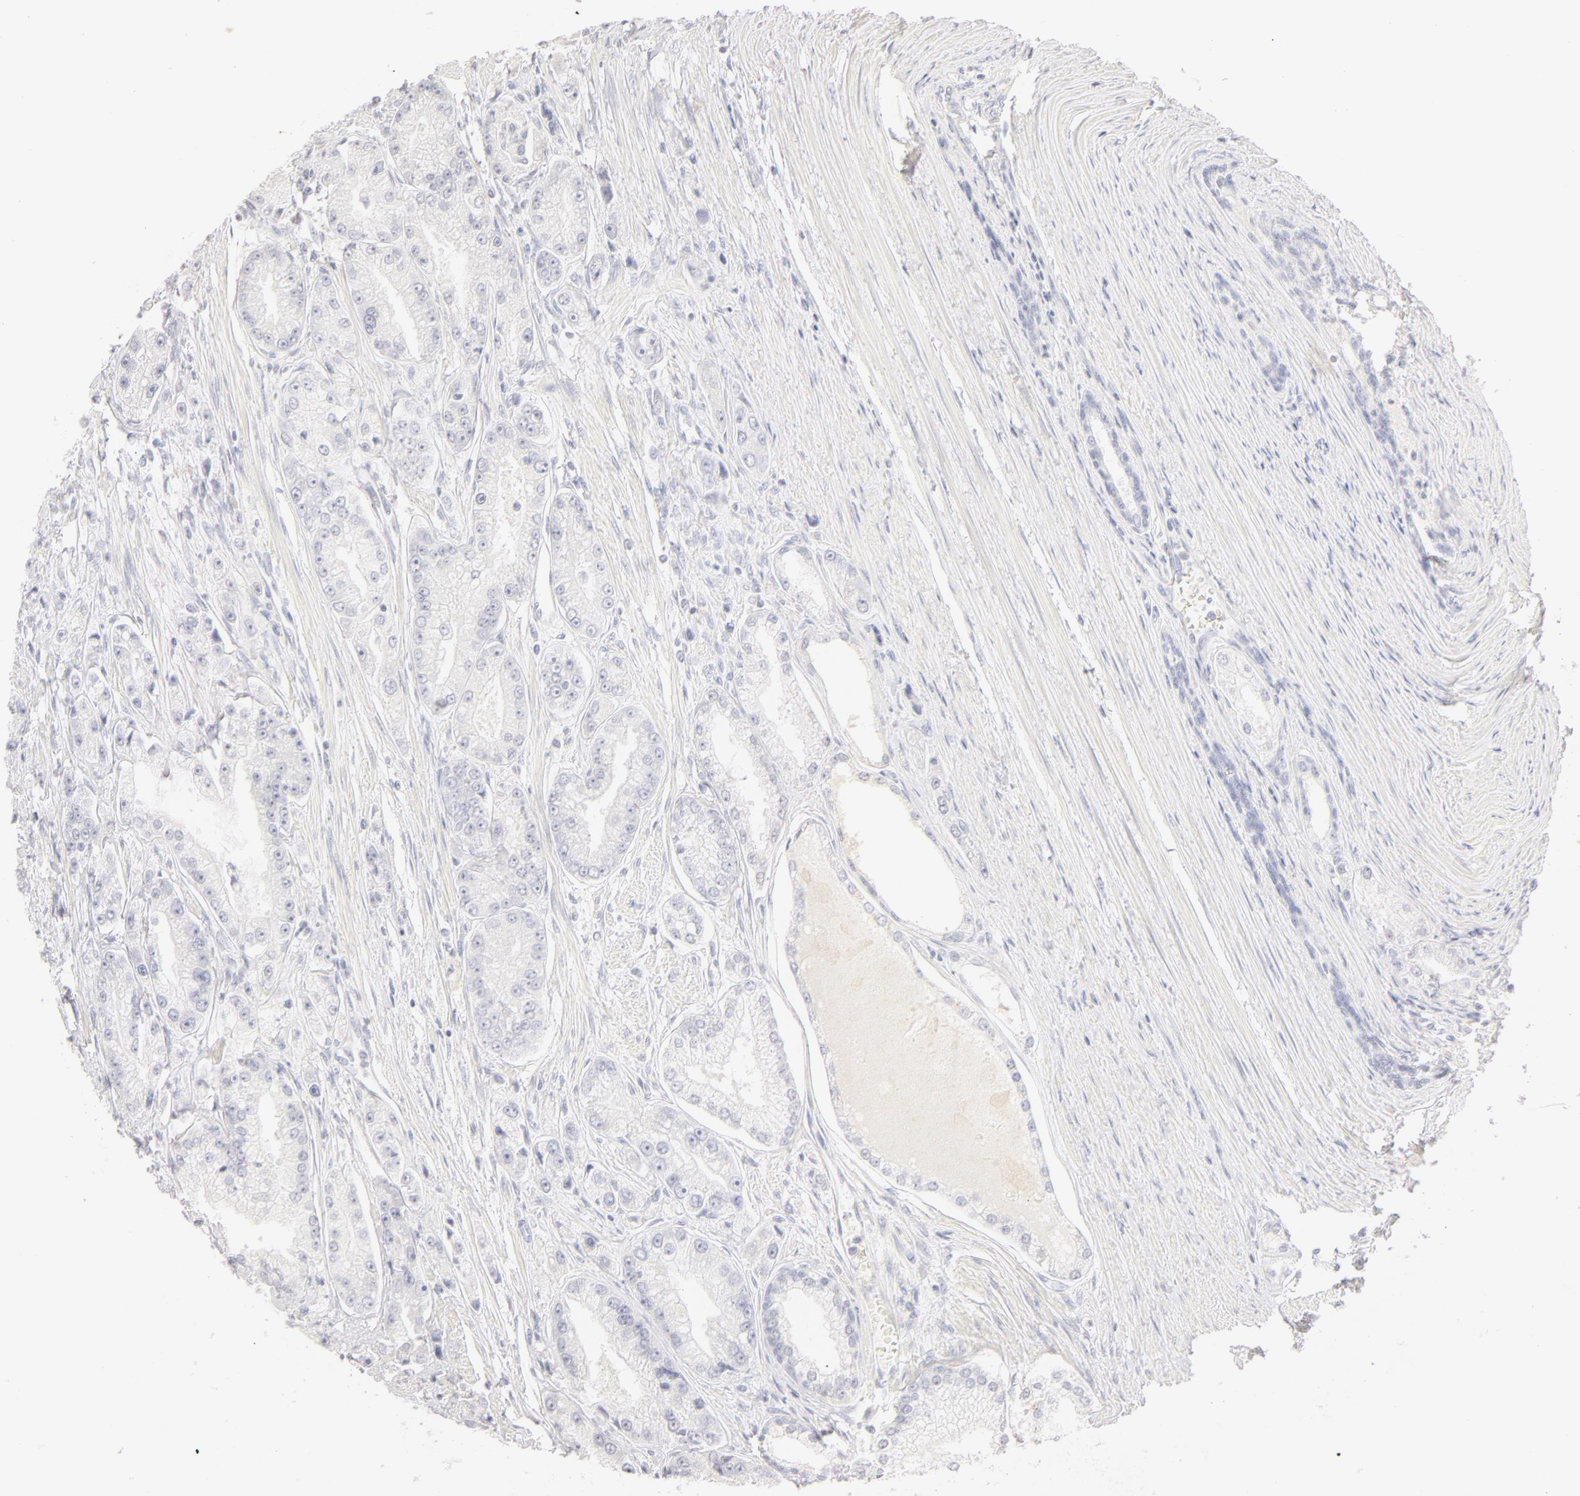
{"staining": {"intensity": "negative", "quantity": "none", "location": "none"}, "tissue": "prostate cancer", "cell_type": "Tumor cells", "image_type": "cancer", "snomed": [{"axis": "morphology", "description": "Adenocarcinoma, Medium grade"}, {"axis": "topography", "description": "Prostate"}], "caption": "Protein analysis of prostate cancer (adenocarcinoma (medium-grade)) shows no significant expression in tumor cells.", "gene": "LGALS7B", "patient": {"sex": "male", "age": 72}}